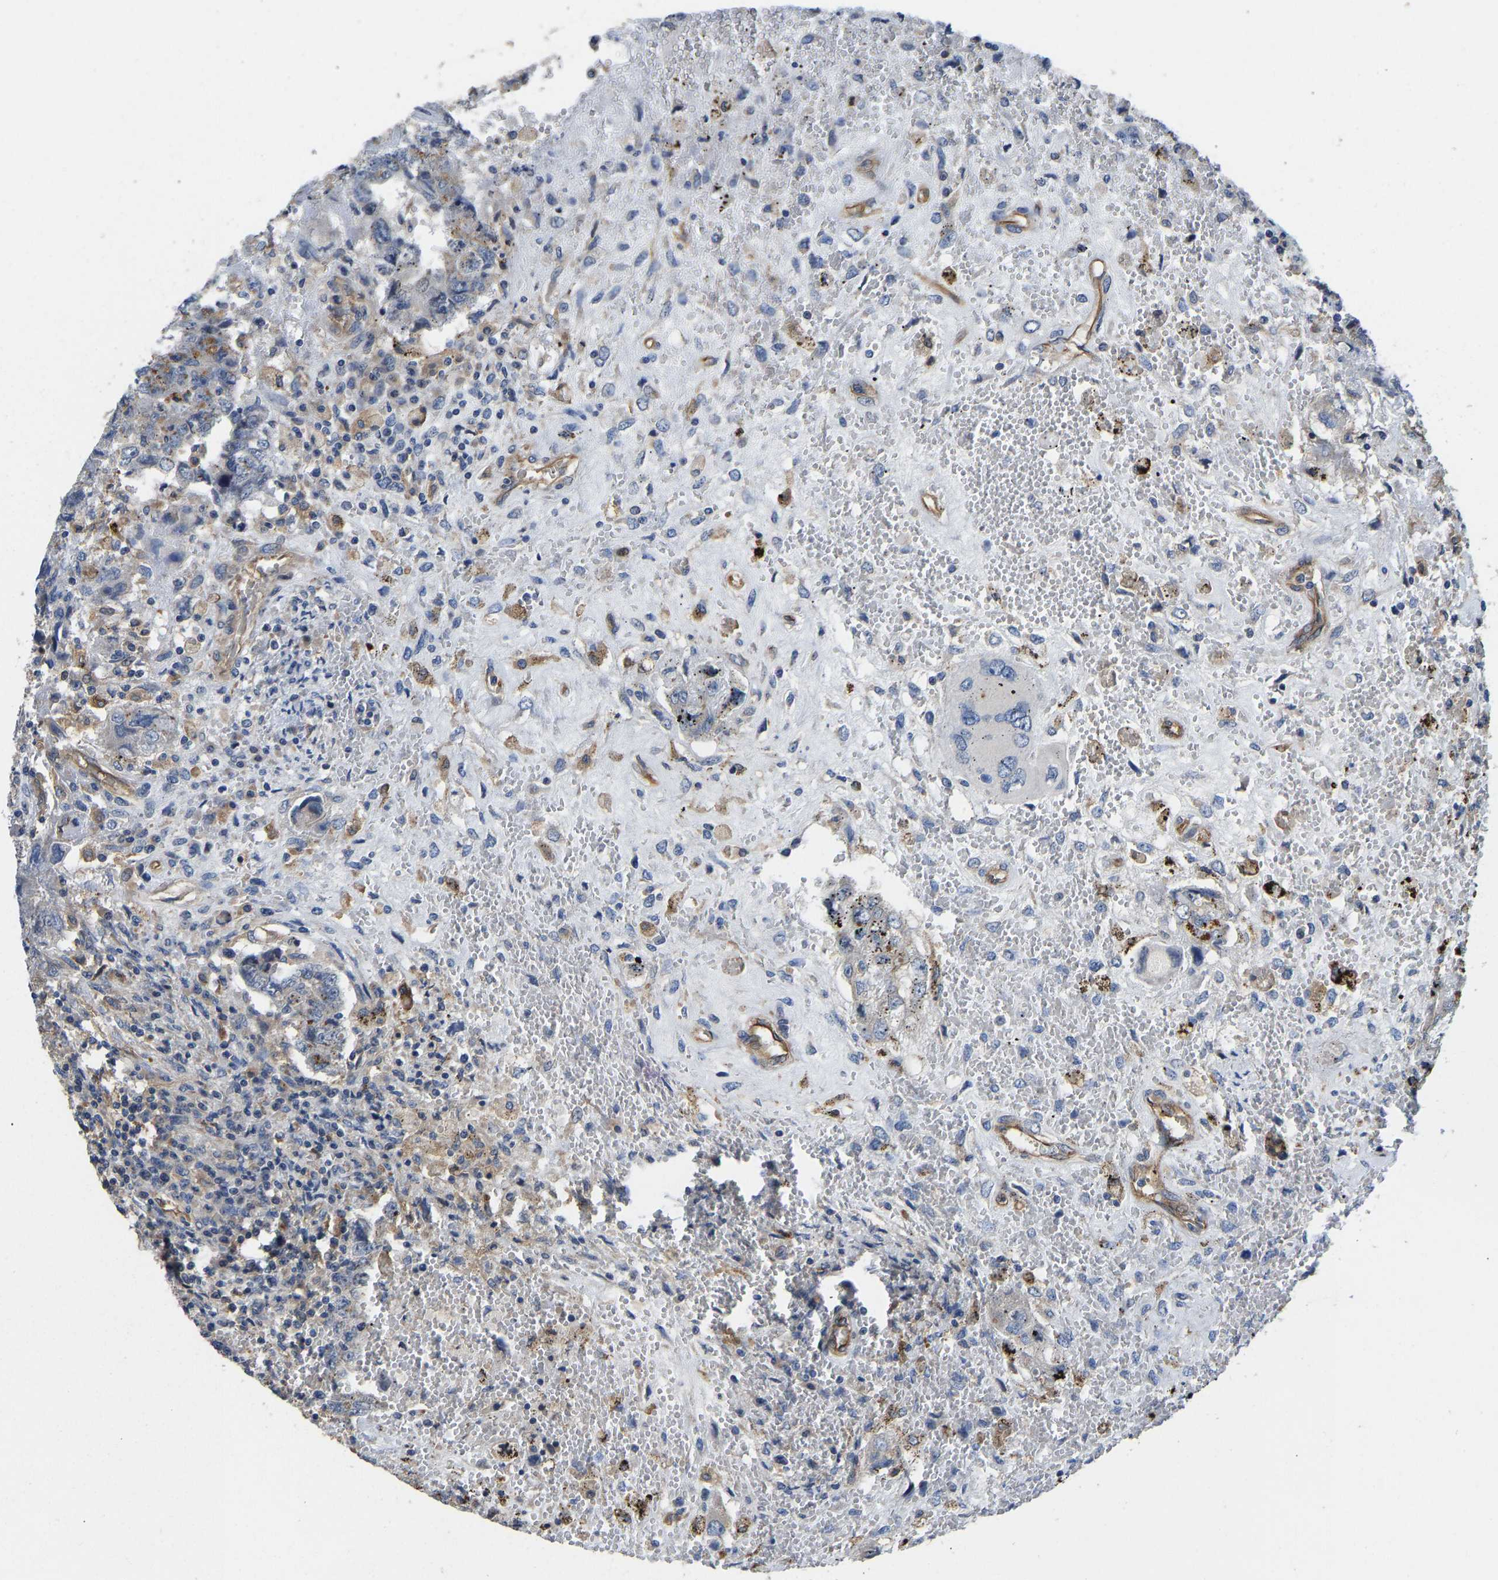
{"staining": {"intensity": "negative", "quantity": "none", "location": "none"}, "tissue": "testis cancer", "cell_type": "Tumor cells", "image_type": "cancer", "snomed": [{"axis": "morphology", "description": "Carcinoma, Embryonal, NOS"}, {"axis": "topography", "description": "Testis"}], "caption": "Micrograph shows no protein staining in tumor cells of testis embryonal carcinoma tissue.", "gene": "ELMO2", "patient": {"sex": "male", "age": 26}}